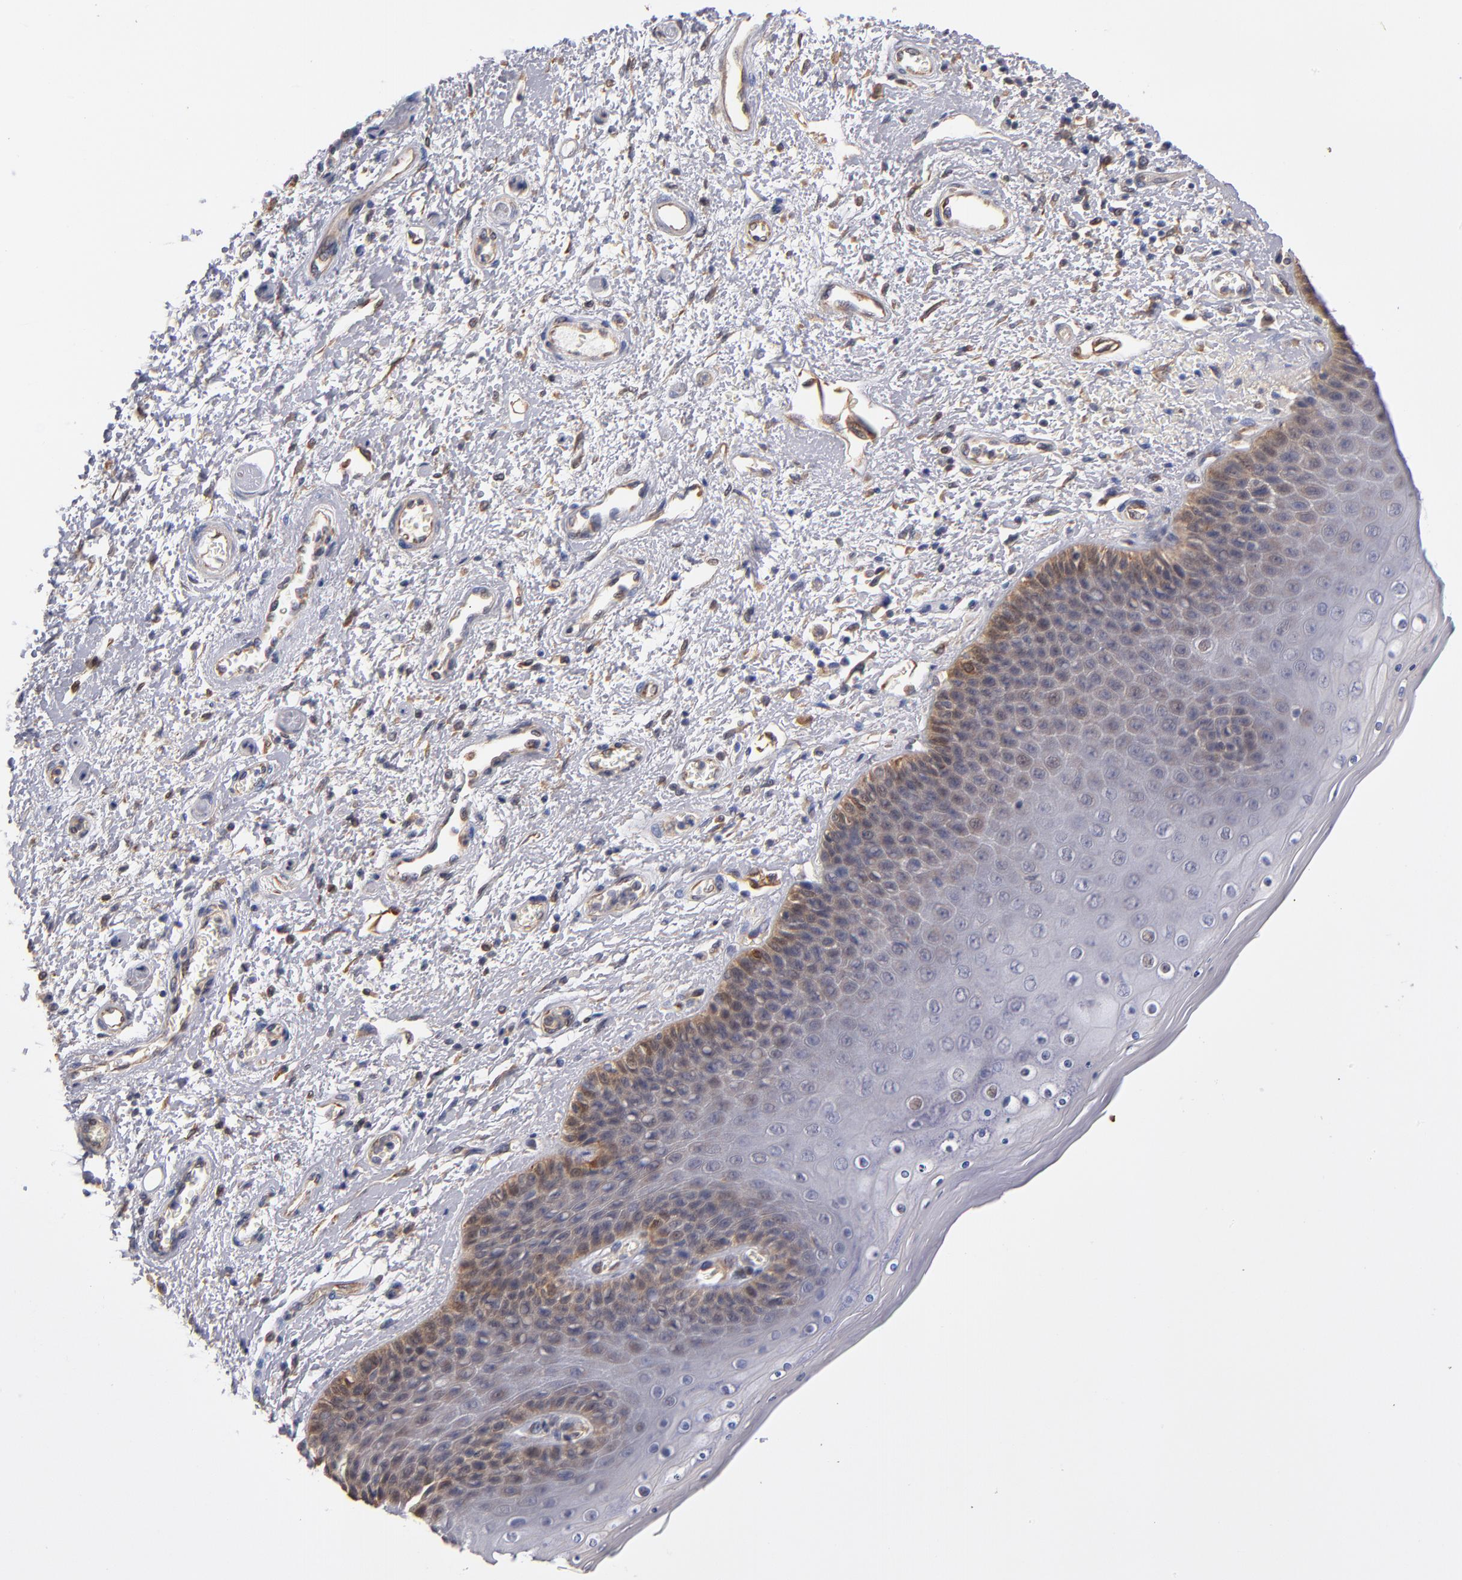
{"staining": {"intensity": "moderate", "quantity": "<25%", "location": "cytoplasmic/membranous"}, "tissue": "skin", "cell_type": "Epidermal cells", "image_type": "normal", "snomed": [{"axis": "morphology", "description": "Normal tissue, NOS"}, {"axis": "topography", "description": "Anal"}], "caption": "The histopathology image exhibits immunohistochemical staining of unremarkable skin. There is moderate cytoplasmic/membranous expression is seen in about <25% of epidermal cells. Immunohistochemistry (ihc) stains the protein in brown and the nuclei are stained blue.", "gene": "GMFB", "patient": {"sex": "female", "age": 46}}